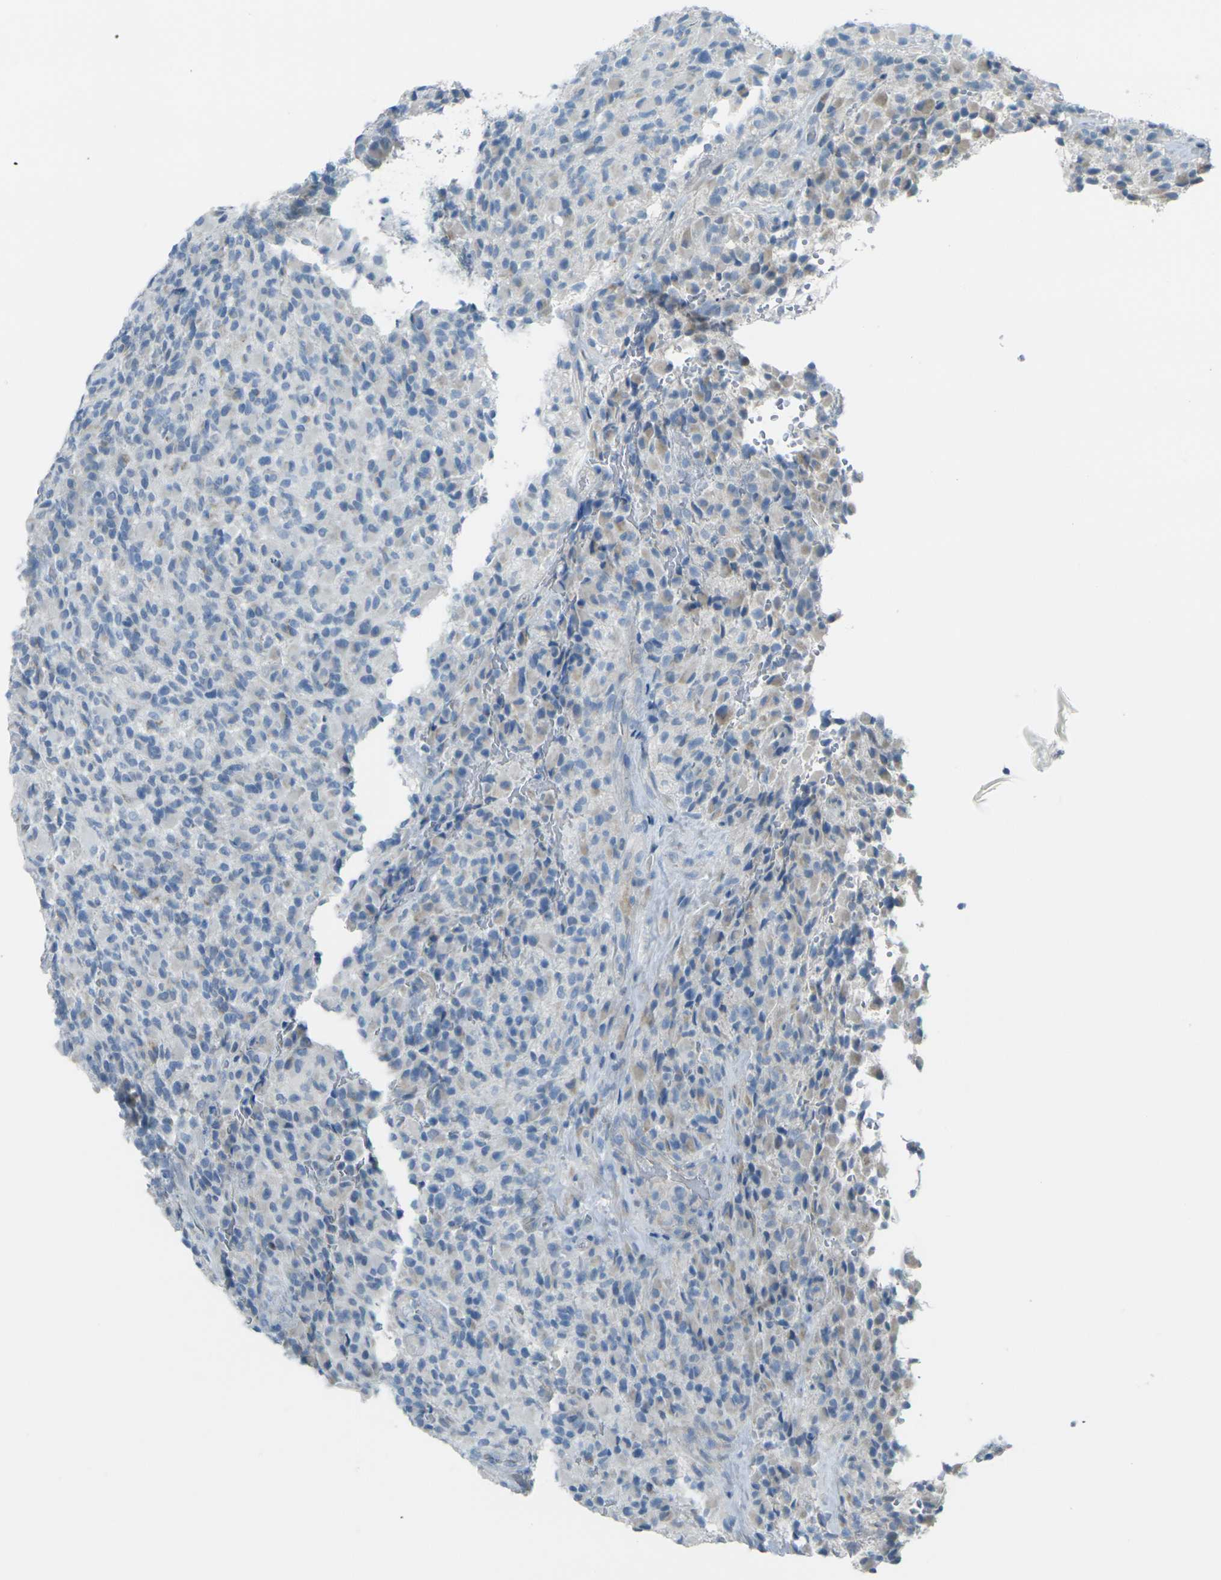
{"staining": {"intensity": "weak", "quantity": "<25%", "location": "cytoplasmic/membranous"}, "tissue": "glioma", "cell_type": "Tumor cells", "image_type": "cancer", "snomed": [{"axis": "morphology", "description": "Glioma, malignant, High grade"}, {"axis": "topography", "description": "Brain"}], "caption": "Photomicrograph shows no significant protein positivity in tumor cells of glioma.", "gene": "ANKRD46", "patient": {"sex": "male", "age": 71}}